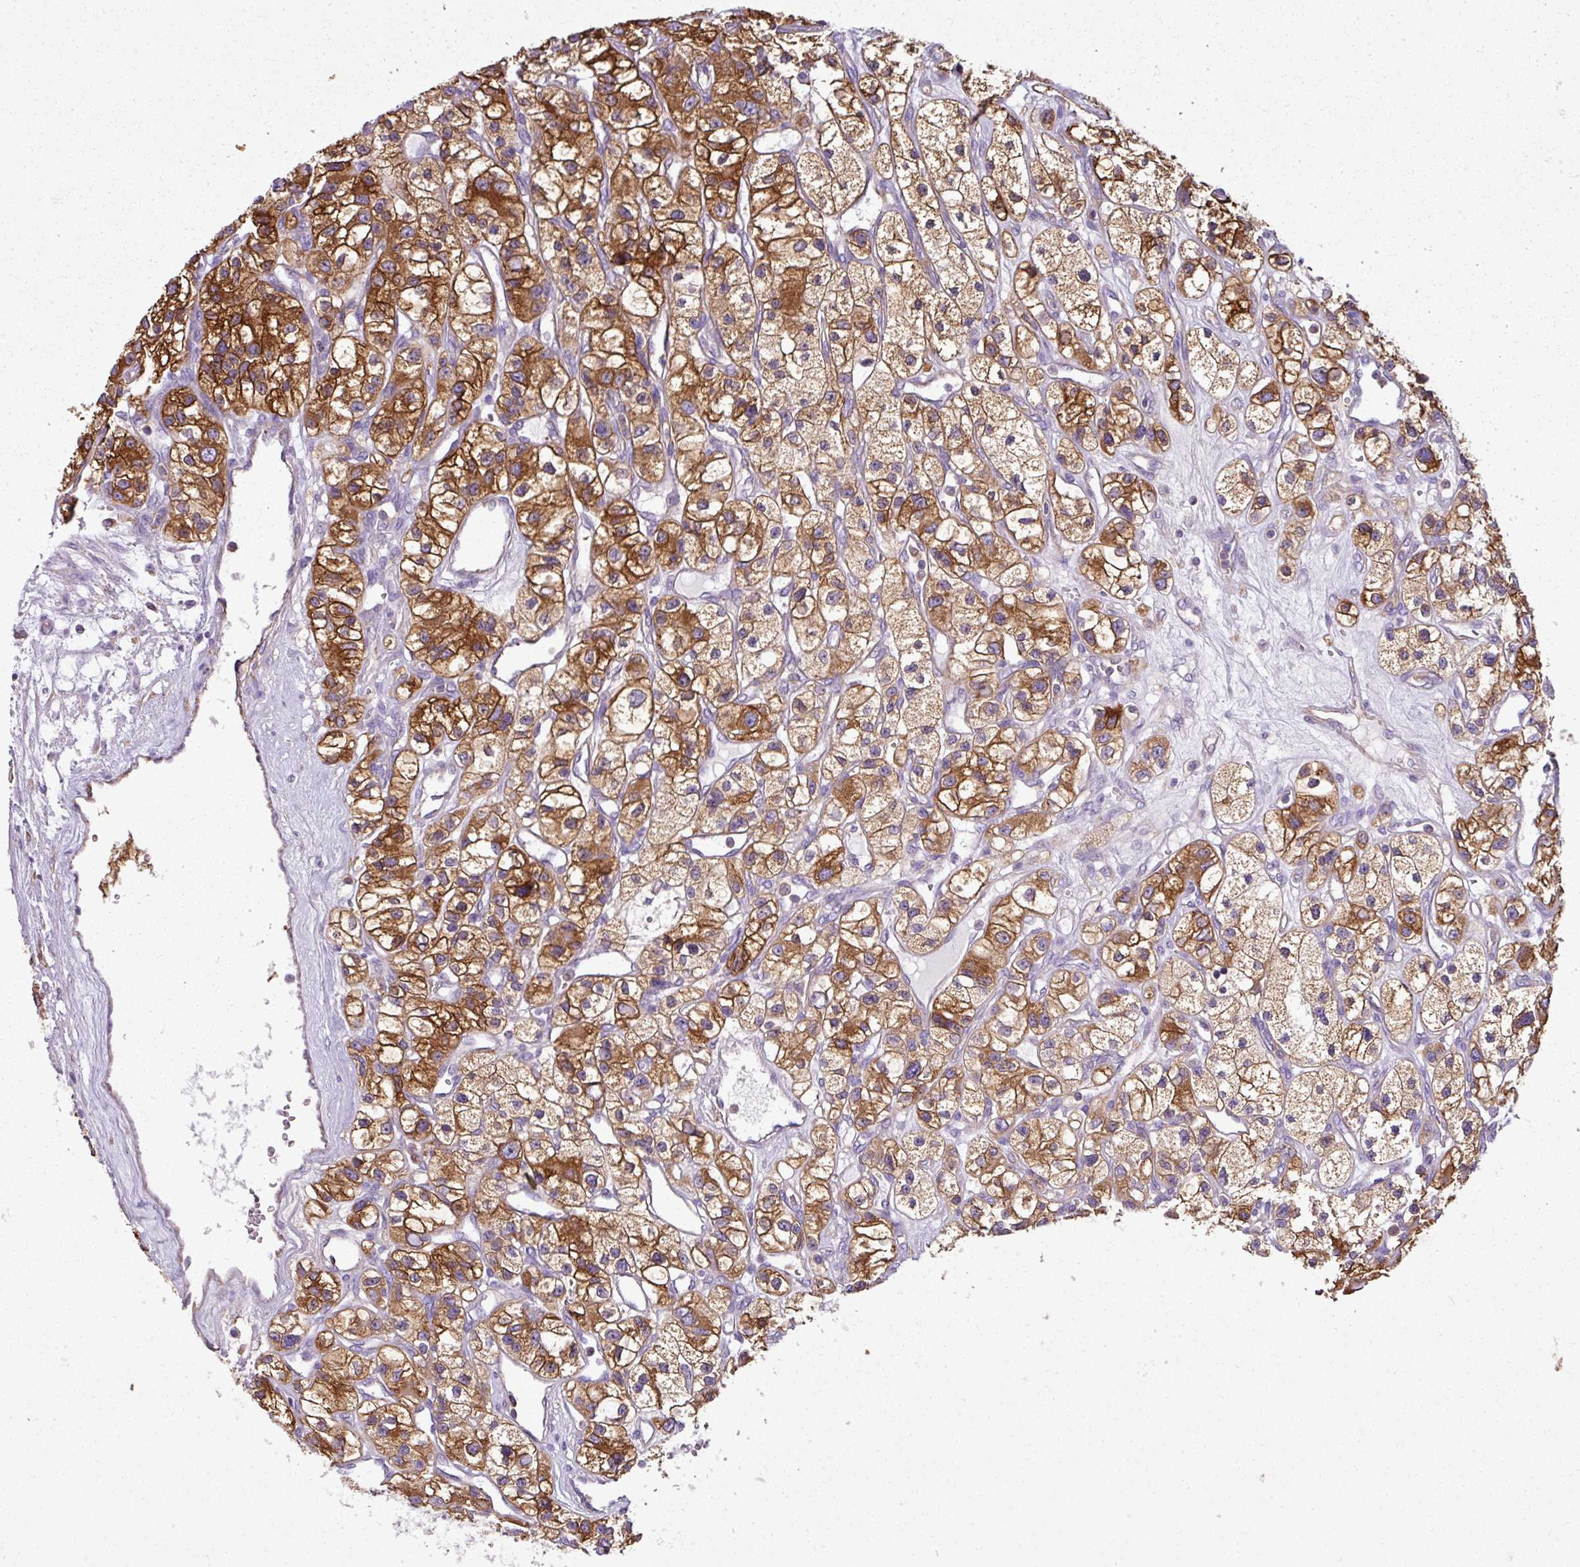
{"staining": {"intensity": "strong", "quantity": ">75%", "location": "cytoplasmic/membranous"}, "tissue": "renal cancer", "cell_type": "Tumor cells", "image_type": "cancer", "snomed": [{"axis": "morphology", "description": "Adenocarcinoma, NOS"}, {"axis": "topography", "description": "Kidney"}], "caption": "Protein positivity by immunohistochemistry demonstrates strong cytoplasmic/membranous staining in about >75% of tumor cells in adenocarcinoma (renal). (DAB IHC, brown staining for protein, blue staining for nuclei).", "gene": "XNDC1N", "patient": {"sex": "female", "age": 57}}